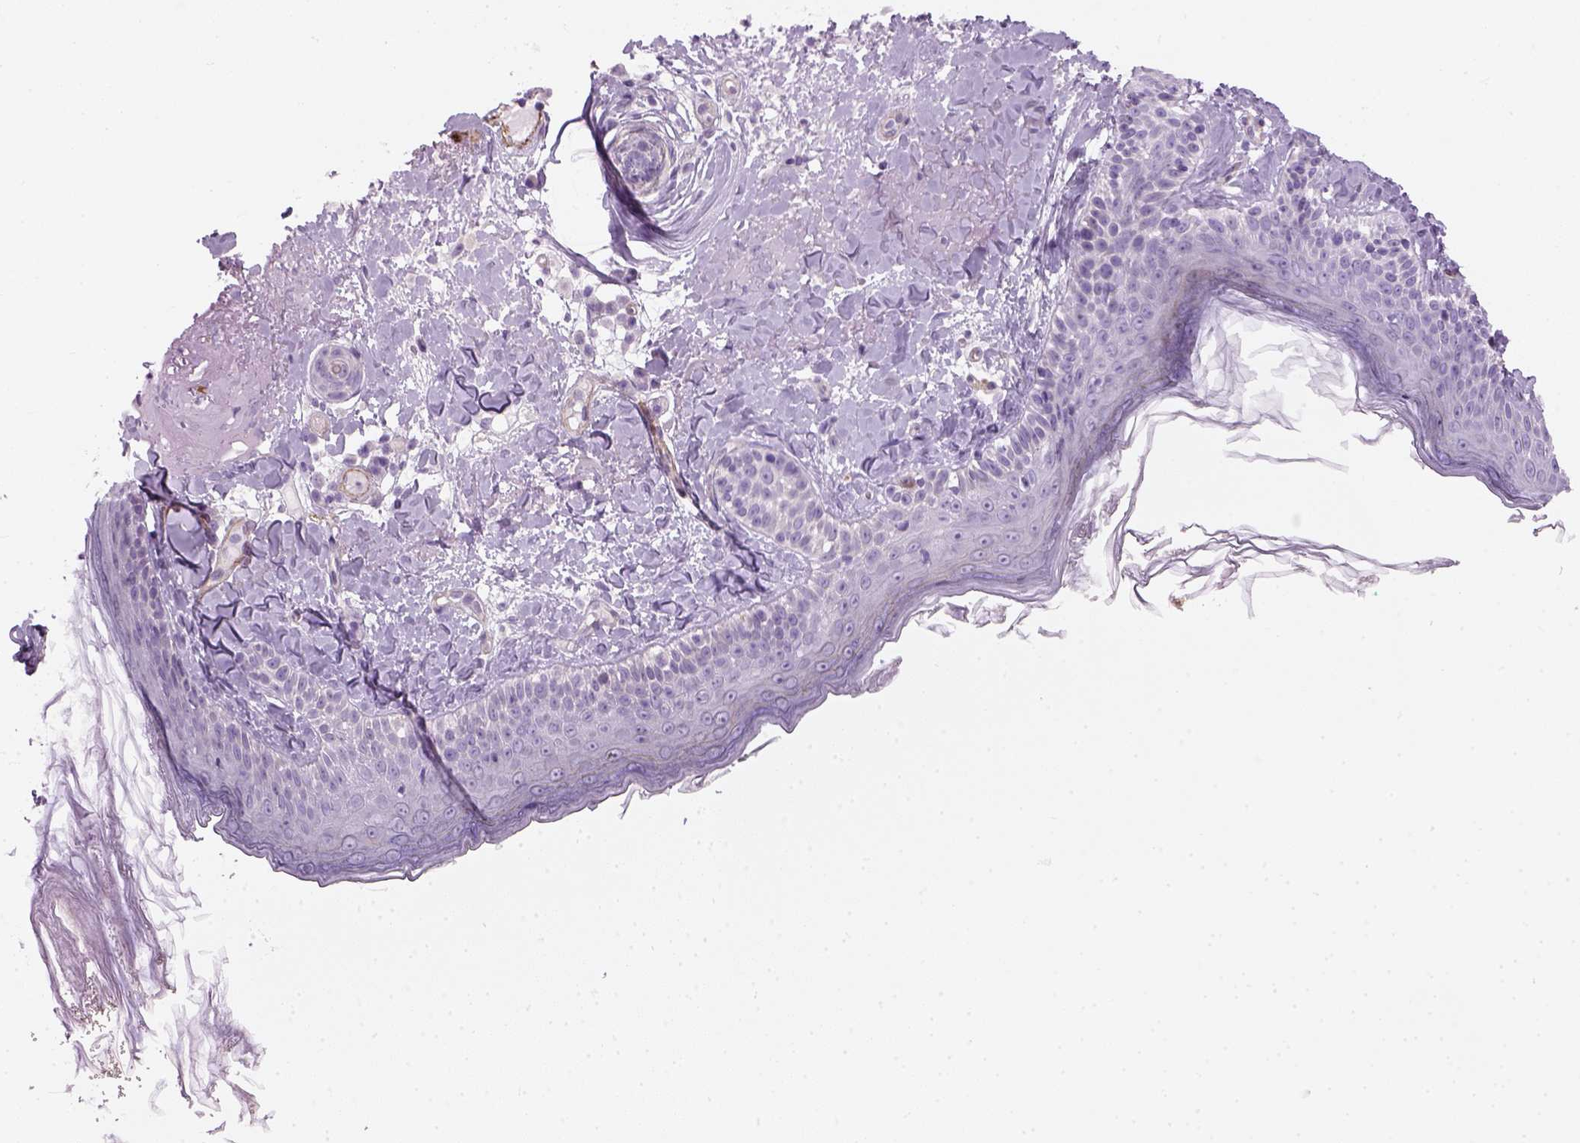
{"staining": {"intensity": "negative", "quantity": "none", "location": "none"}, "tissue": "skin", "cell_type": "Fibroblasts", "image_type": "normal", "snomed": [{"axis": "morphology", "description": "Normal tissue, NOS"}, {"axis": "topography", "description": "Skin"}], "caption": "IHC of benign skin exhibits no expression in fibroblasts. Nuclei are stained in blue.", "gene": "FAM161A", "patient": {"sex": "male", "age": 73}}